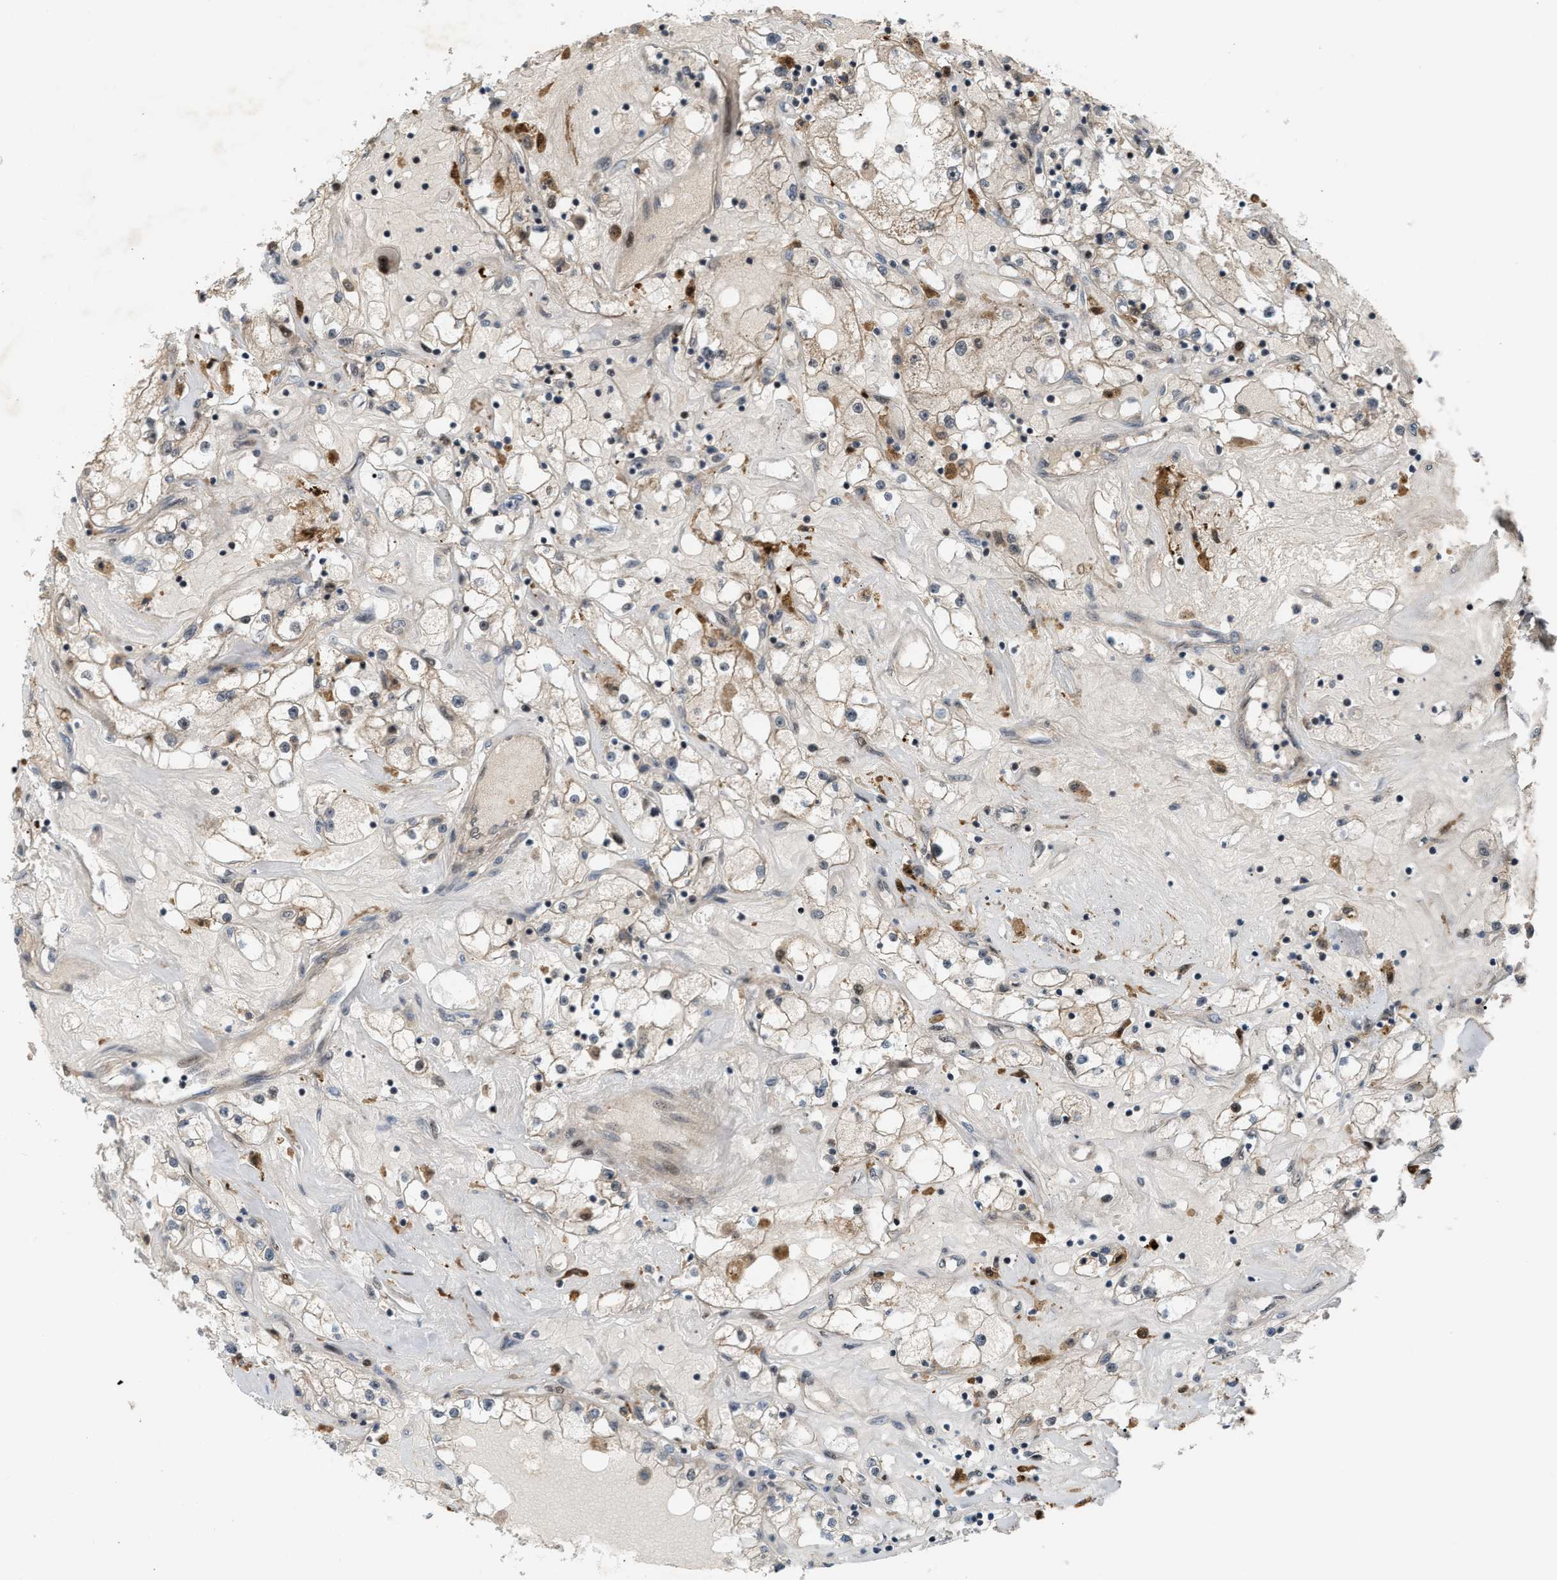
{"staining": {"intensity": "weak", "quantity": "25%-75%", "location": "cytoplasmic/membranous"}, "tissue": "renal cancer", "cell_type": "Tumor cells", "image_type": "cancer", "snomed": [{"axis": "morphology", "description": "Adenocarcinoma, NOS"}, {"axis": "topography", "description": "Kidney"}], "caption": "Immunohistochemistry (IHC) of renal cancer (adenocarcinoma) reveals low levels of weak cytoplasmic/membranous staining in approximately 25%-75% of tumor cells. (DAB (3,3'-diaminobenzidine) = brown stain, brightfield microscopy at high magnification).", "gene": "RFFL", "patient": {"sex": "male", "age": 56}}